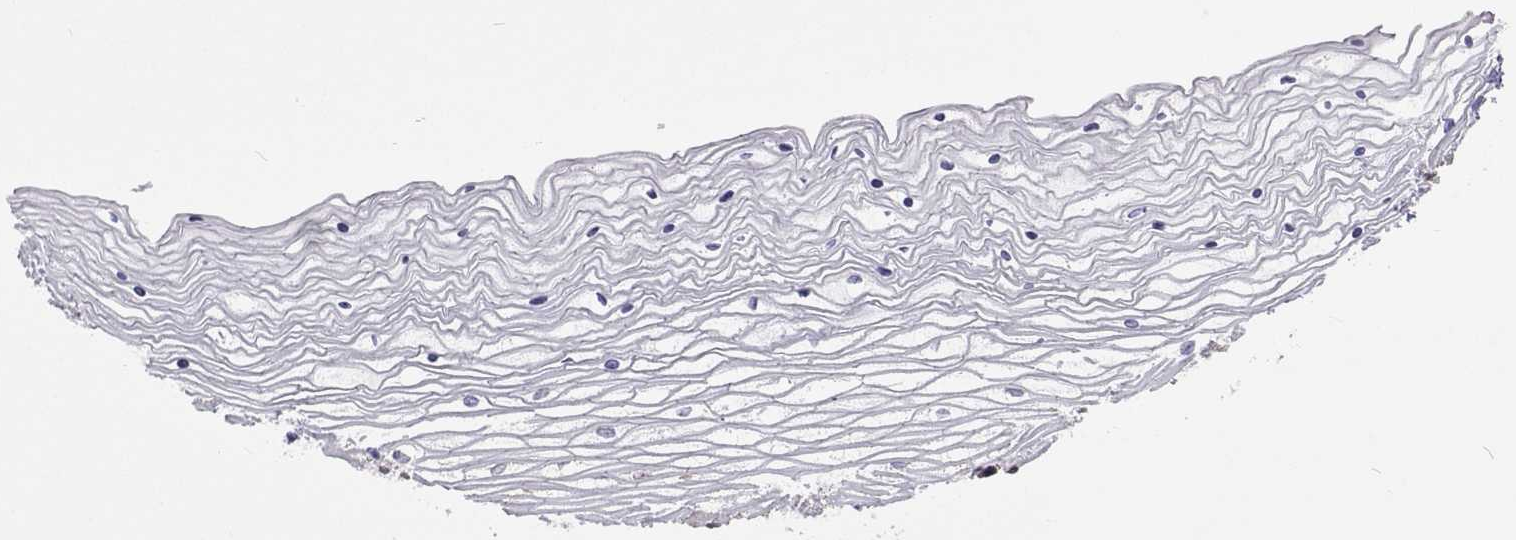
{"staining": {"intensity": "moderate", "quantity": "<25%", "location": "cytoplasmic/membranous"}, "tissue": "vagina", "cell_type": "Squamous epithelial cells", "image_type": "normal", "snomed": [{"axis": "morphology", "description": "Normal tissue, NOS"}, {"axis": "topography", "description": "Vagina"}], "caption": "Vagina was stained to show a protein in brown. There is low levels of moderate cytoplasmic/membranous expression in approximately <25% of squamous epithelial cells. (DAB IHC, brown staining for protein, blue staining for nuclei).", "gene": "MCCC2", "patient": {"sex": "female", "age": 45}}